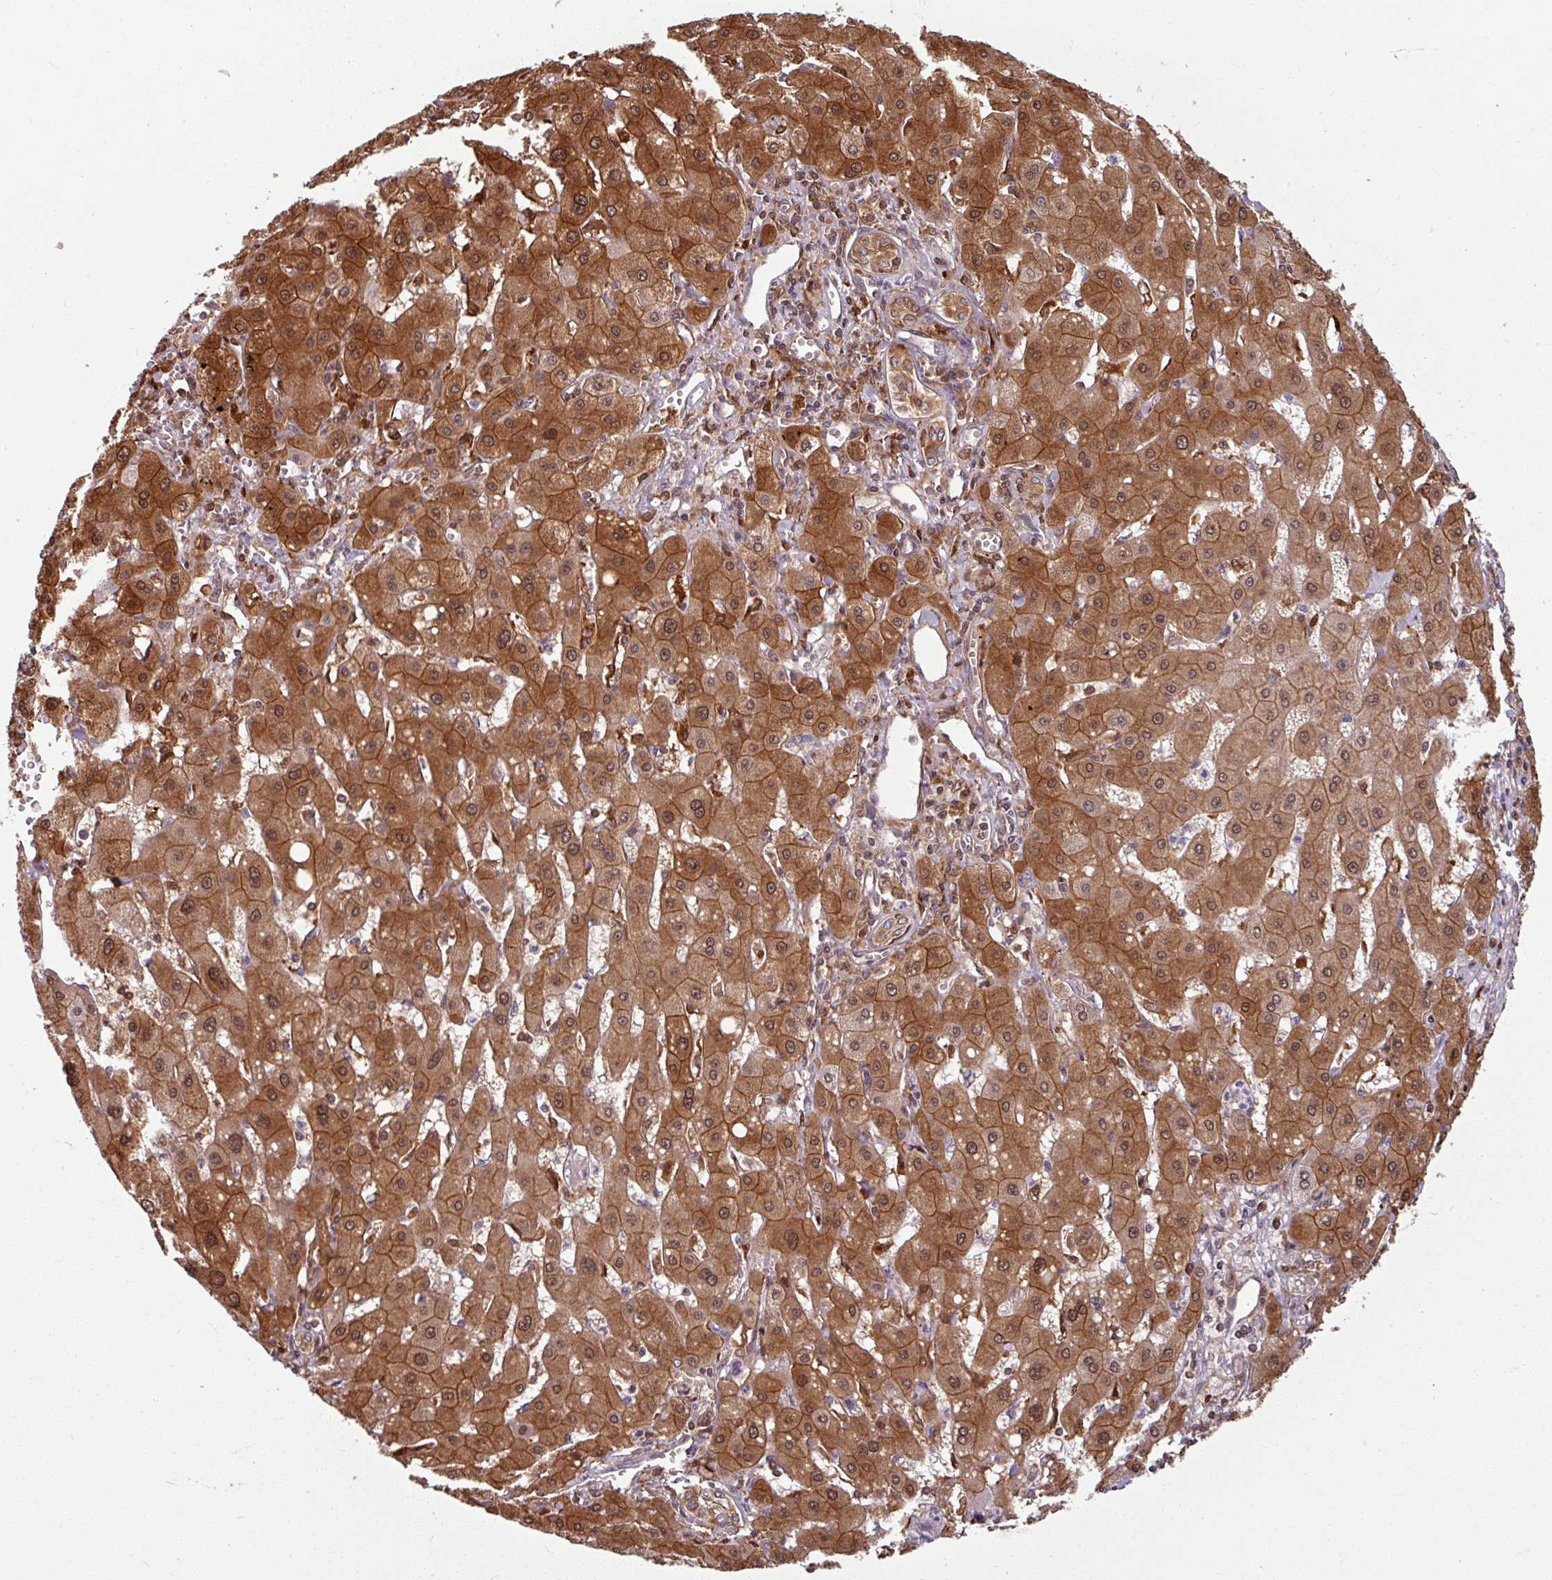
{"staining": {"intensity": "moderate", "quantity": ">75%", "location": "cytoplasmic/membranous,nuclear"}, "tissue": "liver cancer", "cell_type": "Tumor cells", "image_type": "cancer", "snomed": [{"axis": "morphology", "description": "Carcinoma, Hepatocellular, NOS"}, {"axis": "topography", "description": "Liver"}], "caption": "DAB (3,3'-diaminobenzidine) immunohistochemical staining of liver cancer (hepatocellular carcinoma) reveals moderate cytoplasmic/membranous and nuclear protein positivity in approximately >75% of tumor cells.", "gene": "KCTD11", "patient": {"sex": "male", "age": 72}}